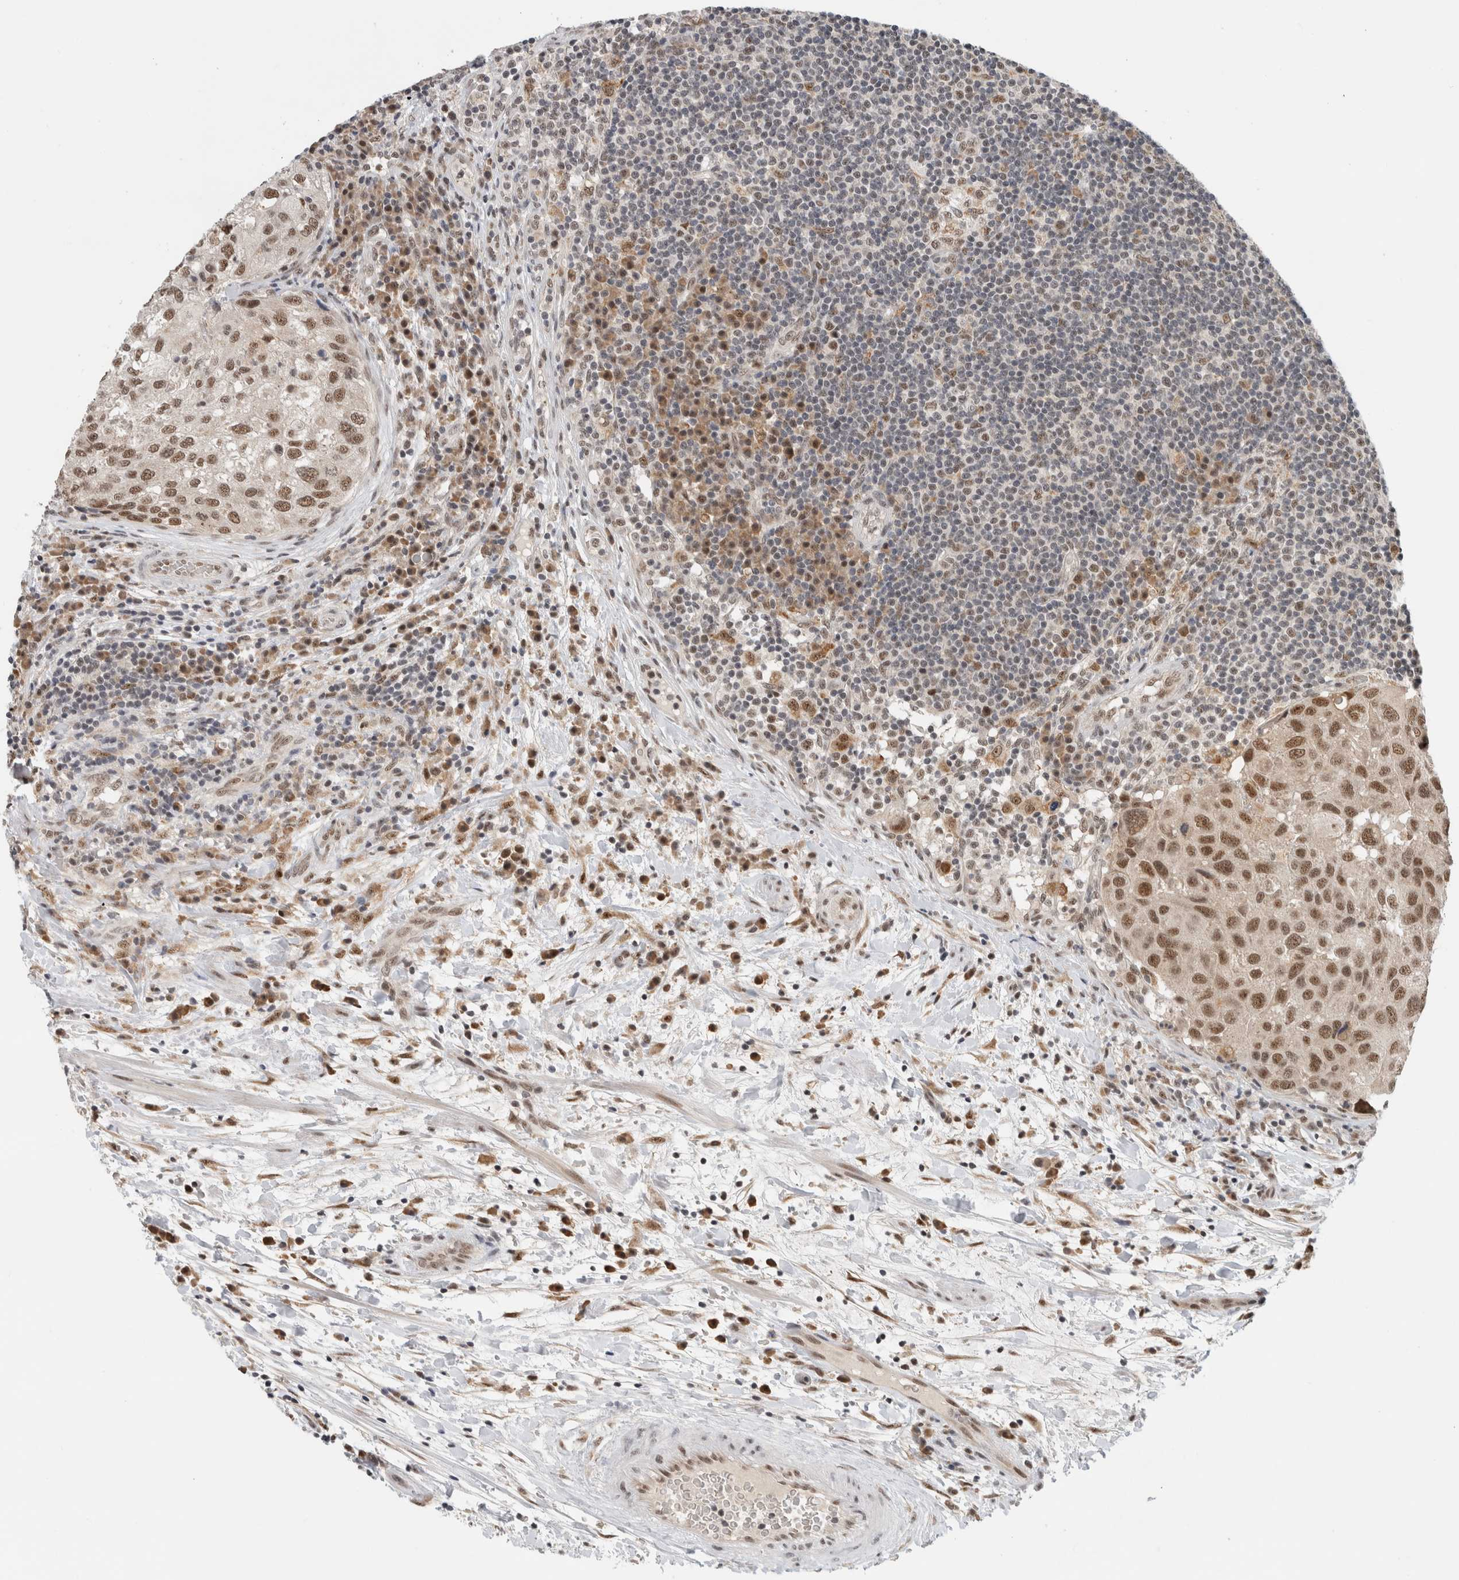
{"staining": {"intensity": "moderate", "quantity": ">75%", "location": "nuclear"}, "tissue": "urothelial cancer", "cell_type": "Tumor cells", "image_type": "cancer", "snomed": [{"axis": "morphology", "description": "Urothelial carcinoma, High grade"}, {"axis": "topography", "description": "Lymph node"}, {"axis": "topography", "description": "Urinary bladder"}], "caption": "Protein expression analysis of human urothelial cancer reveals moderate nuclear positivity in about >75% of tumor cells. (DAB = brown stain, brightfield microscopy at high magnification).", "gene": "NCAPG2", "patient": {"sex": "male", "age": 51}}